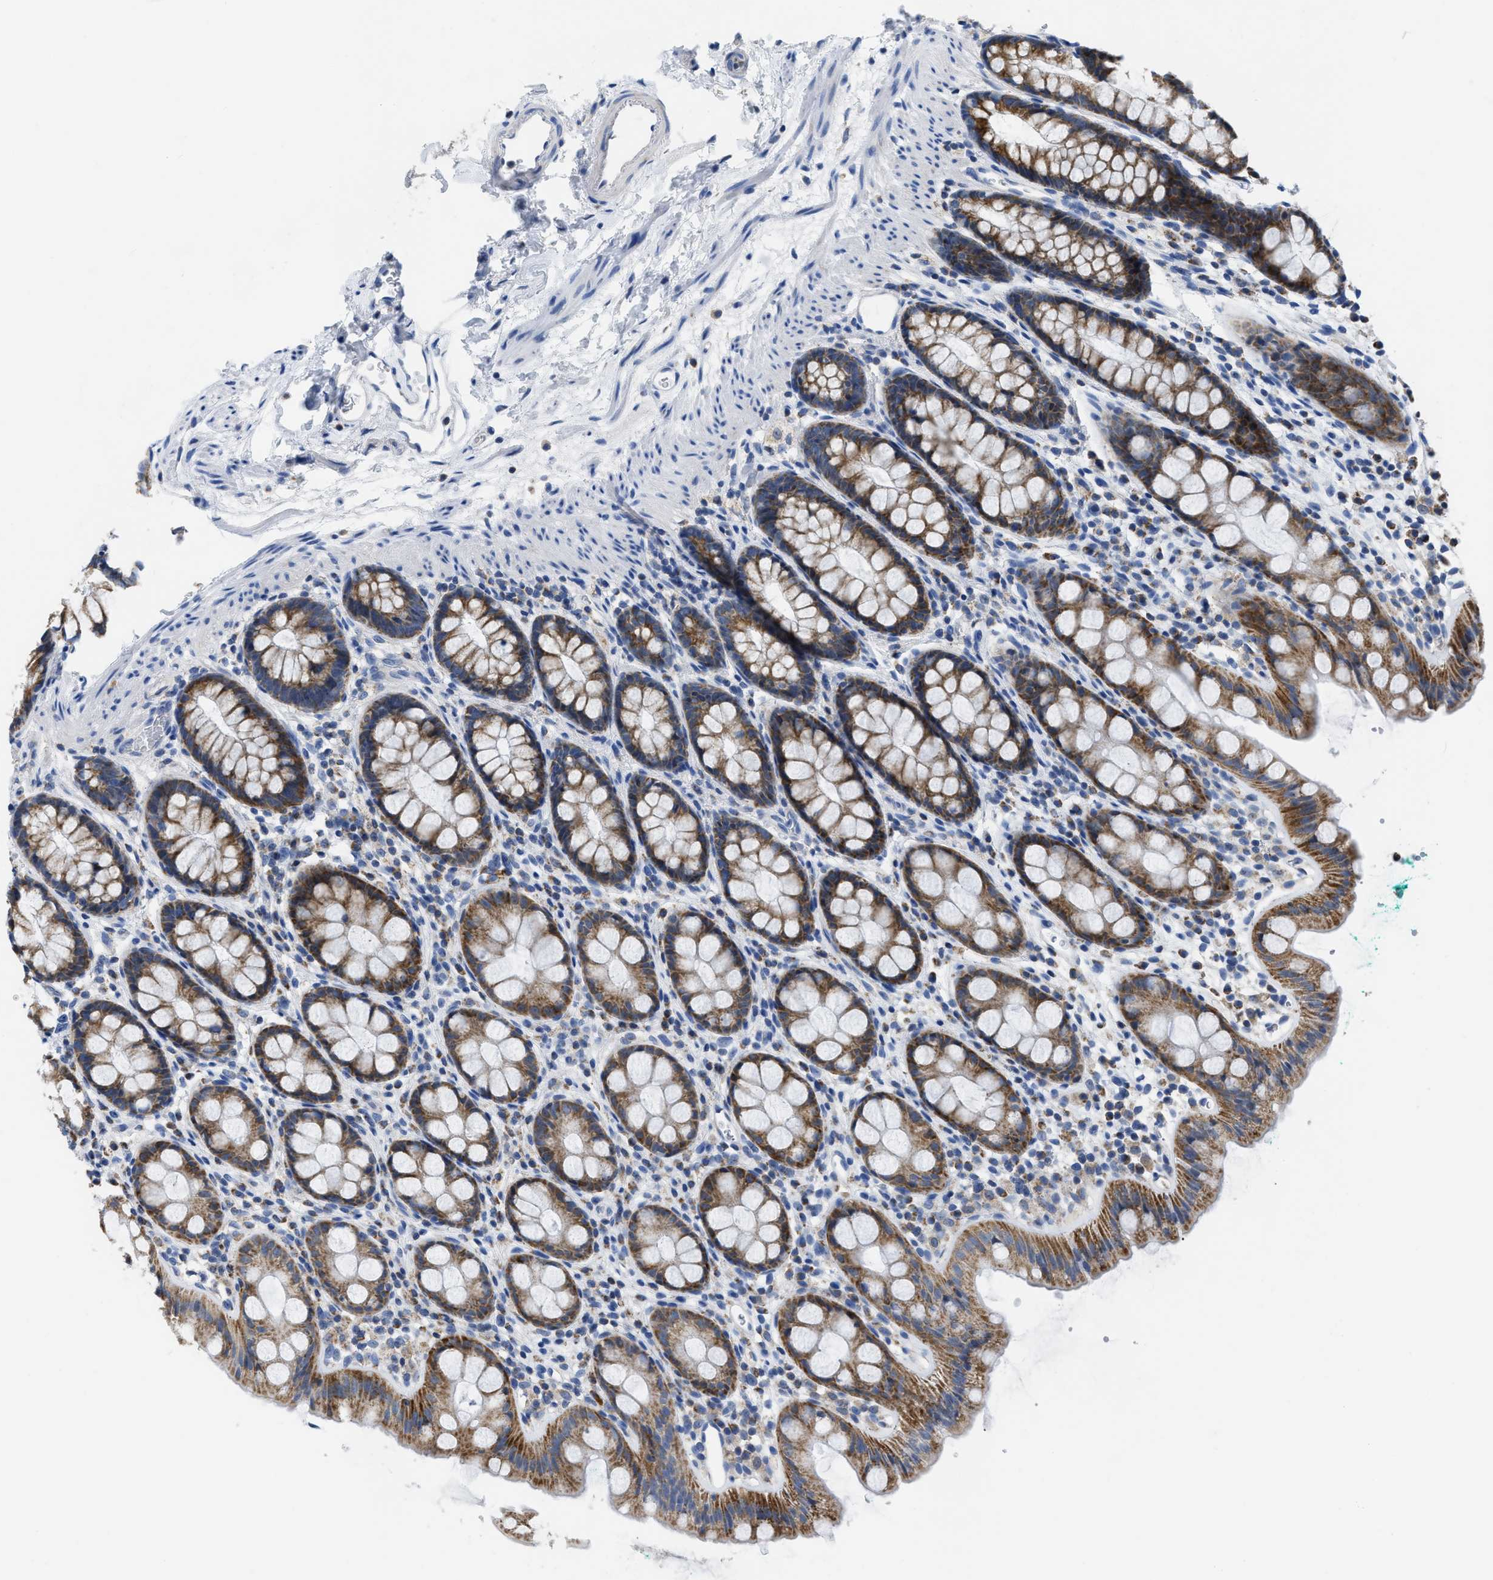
{"staining": {"intensity": "moderate", "quantity": ">75%", "location": "cytoplasmic/membranous"}, "tissue": "rectum", "cell_type": "Glandular cells", "image_type": "normal", "snomed": [{"axis": "morphology", "description": "Normal tissue, NOS"}, {"axis": "topography", "description": "Rectum"}], "caption": "Immunohistochemical staining of unremarkable rectum demonstrates medium levels of moderate cytoplasmic/membranous positivity in about >75% of glandular cells.", "gene": "ETFA", "patient": {"sex": "female", "age": 65}}